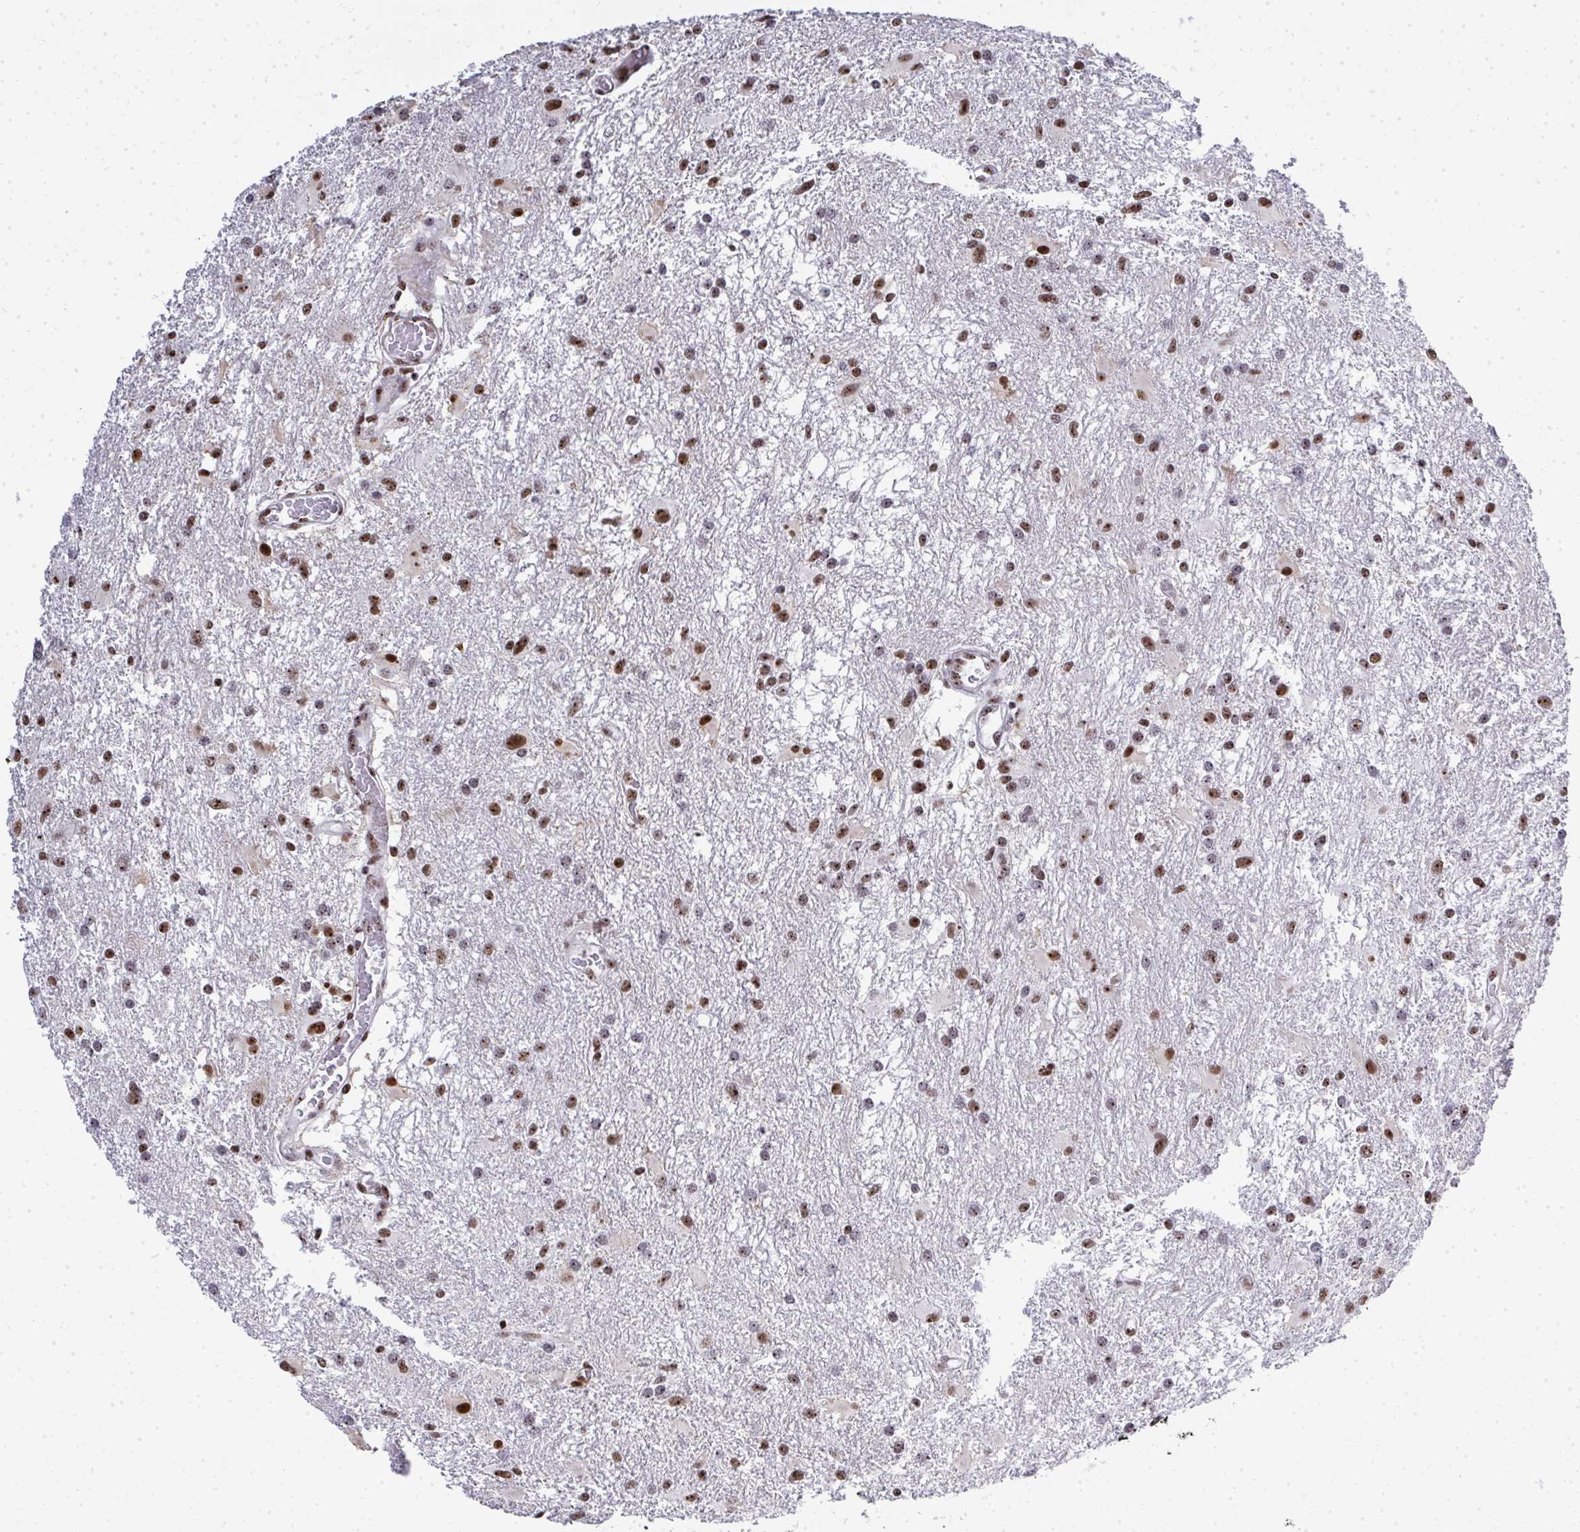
{"staining": {"intensity": "moderate", "quantity": ">75%", "location": "nuclear"}, "tissue": "glioma", "cell_type": "Tumor cells", "image_type": "cancer", "snomed": [{"axis": "morphology", "description": "Glioma, malignant, High grade"}, {"axis": "topography", "description": "Brain"}], "caption": "This is a photomicrograph of IHC staining of glioma, which shows moderate expression in the nuclear of tumor cells.", "gene": "SIRT7", "patient": {"sex": "male", "age": 53}}